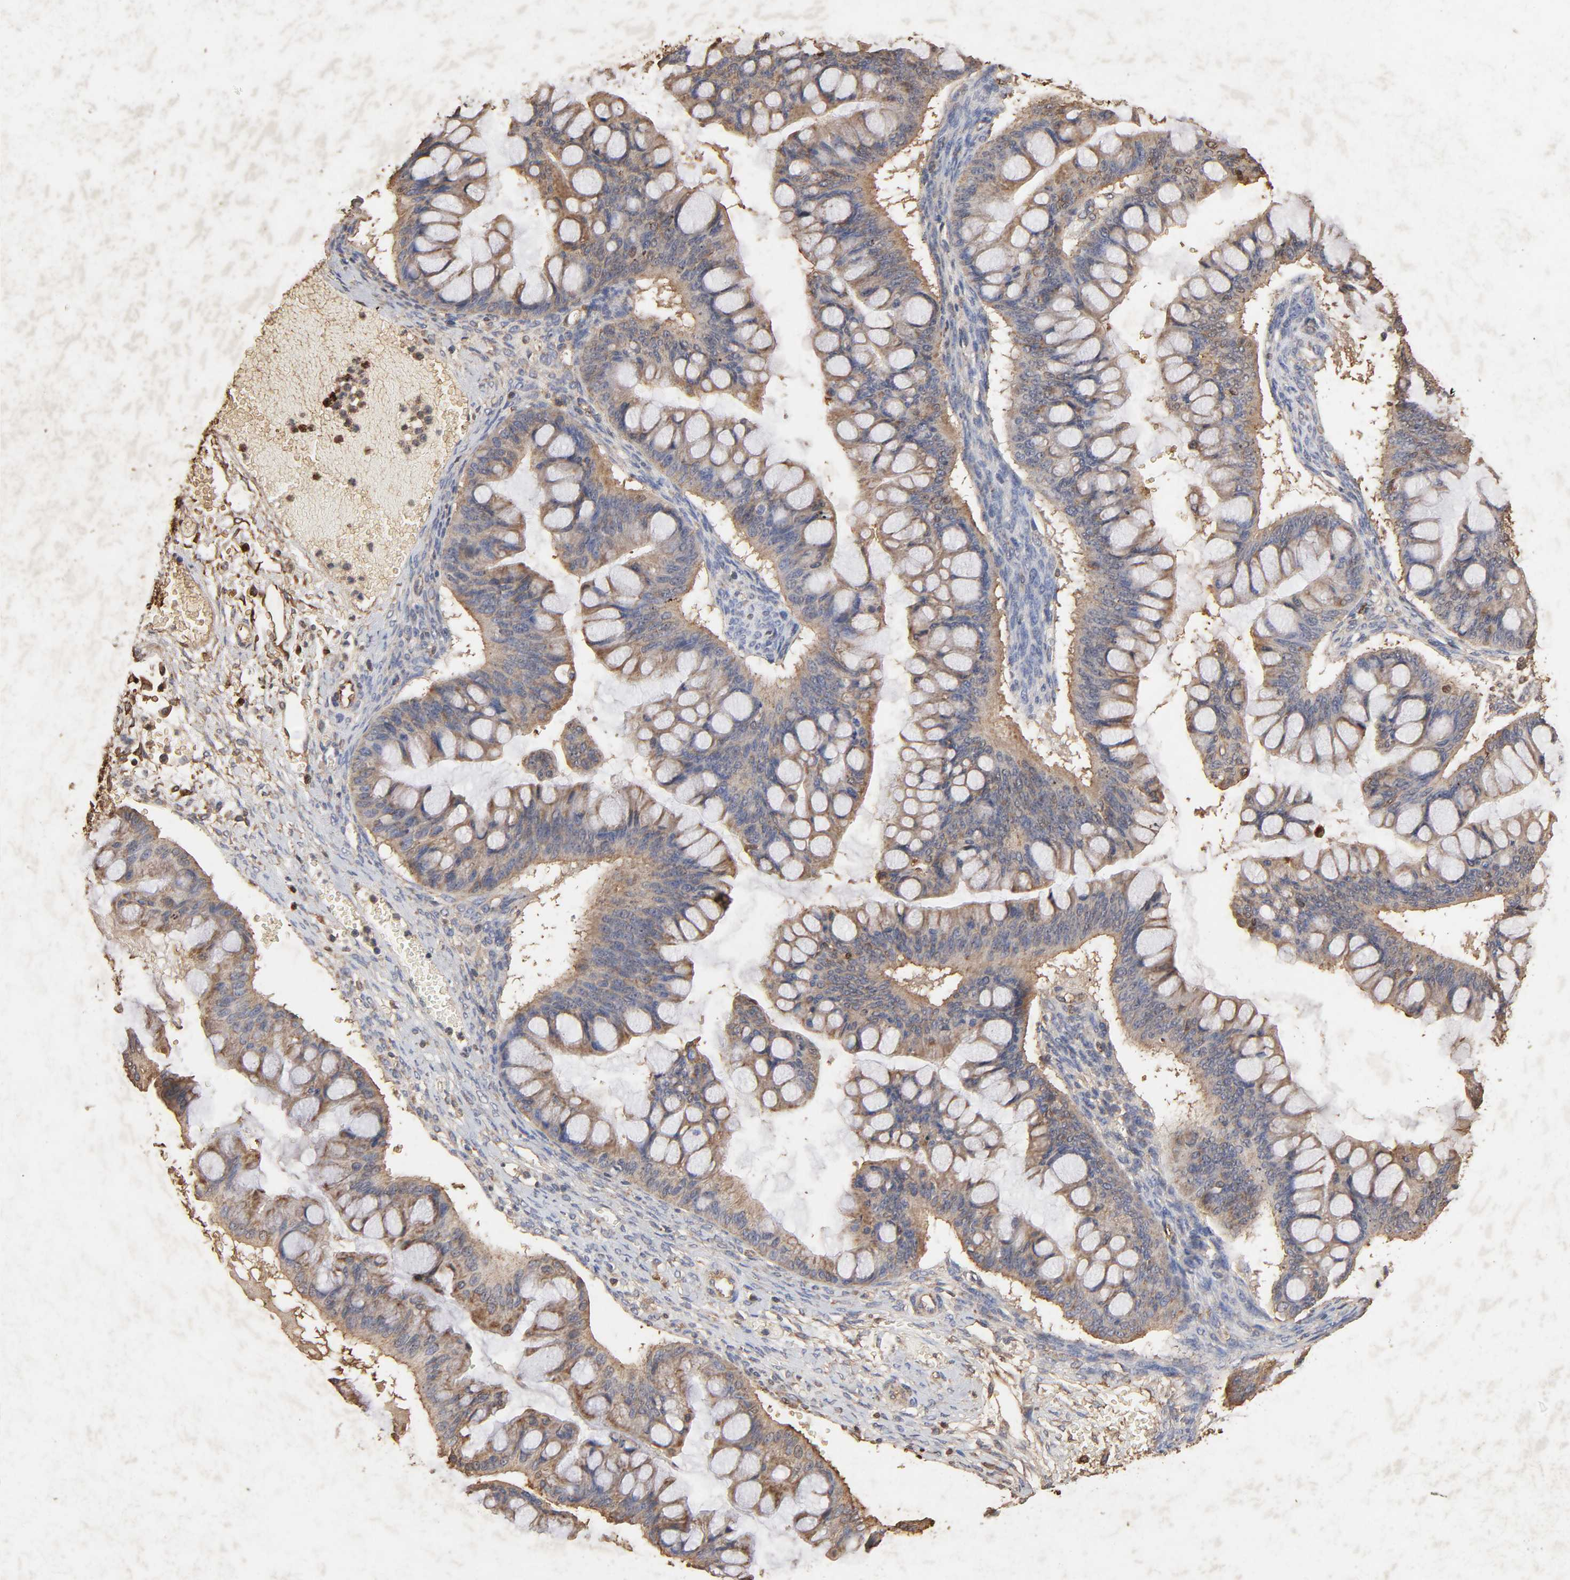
{"staining": {"intensity": "moderate", "quantity": "25%-75%", "location": "cytoplasmic/membranous"}, "tissue": "ovarian cancer", "cell_type": "Tumor cells", "image_type": "cancer", "snomed": [{"axis": "morphology", "description": "Cystadenocarcinoma, mucinous, NOS"}, {"axis": "topography", "description": "Ovary"}], "caption": "Protein staining demonstrates moderate cytoplasmic/membranous positivity in about 25%-75% of tumor cells in ovarian cancer (mucinous cystadenocarcinoma).", "gene": "CYCS", "patient": {"sex": "female", "age": 73}}